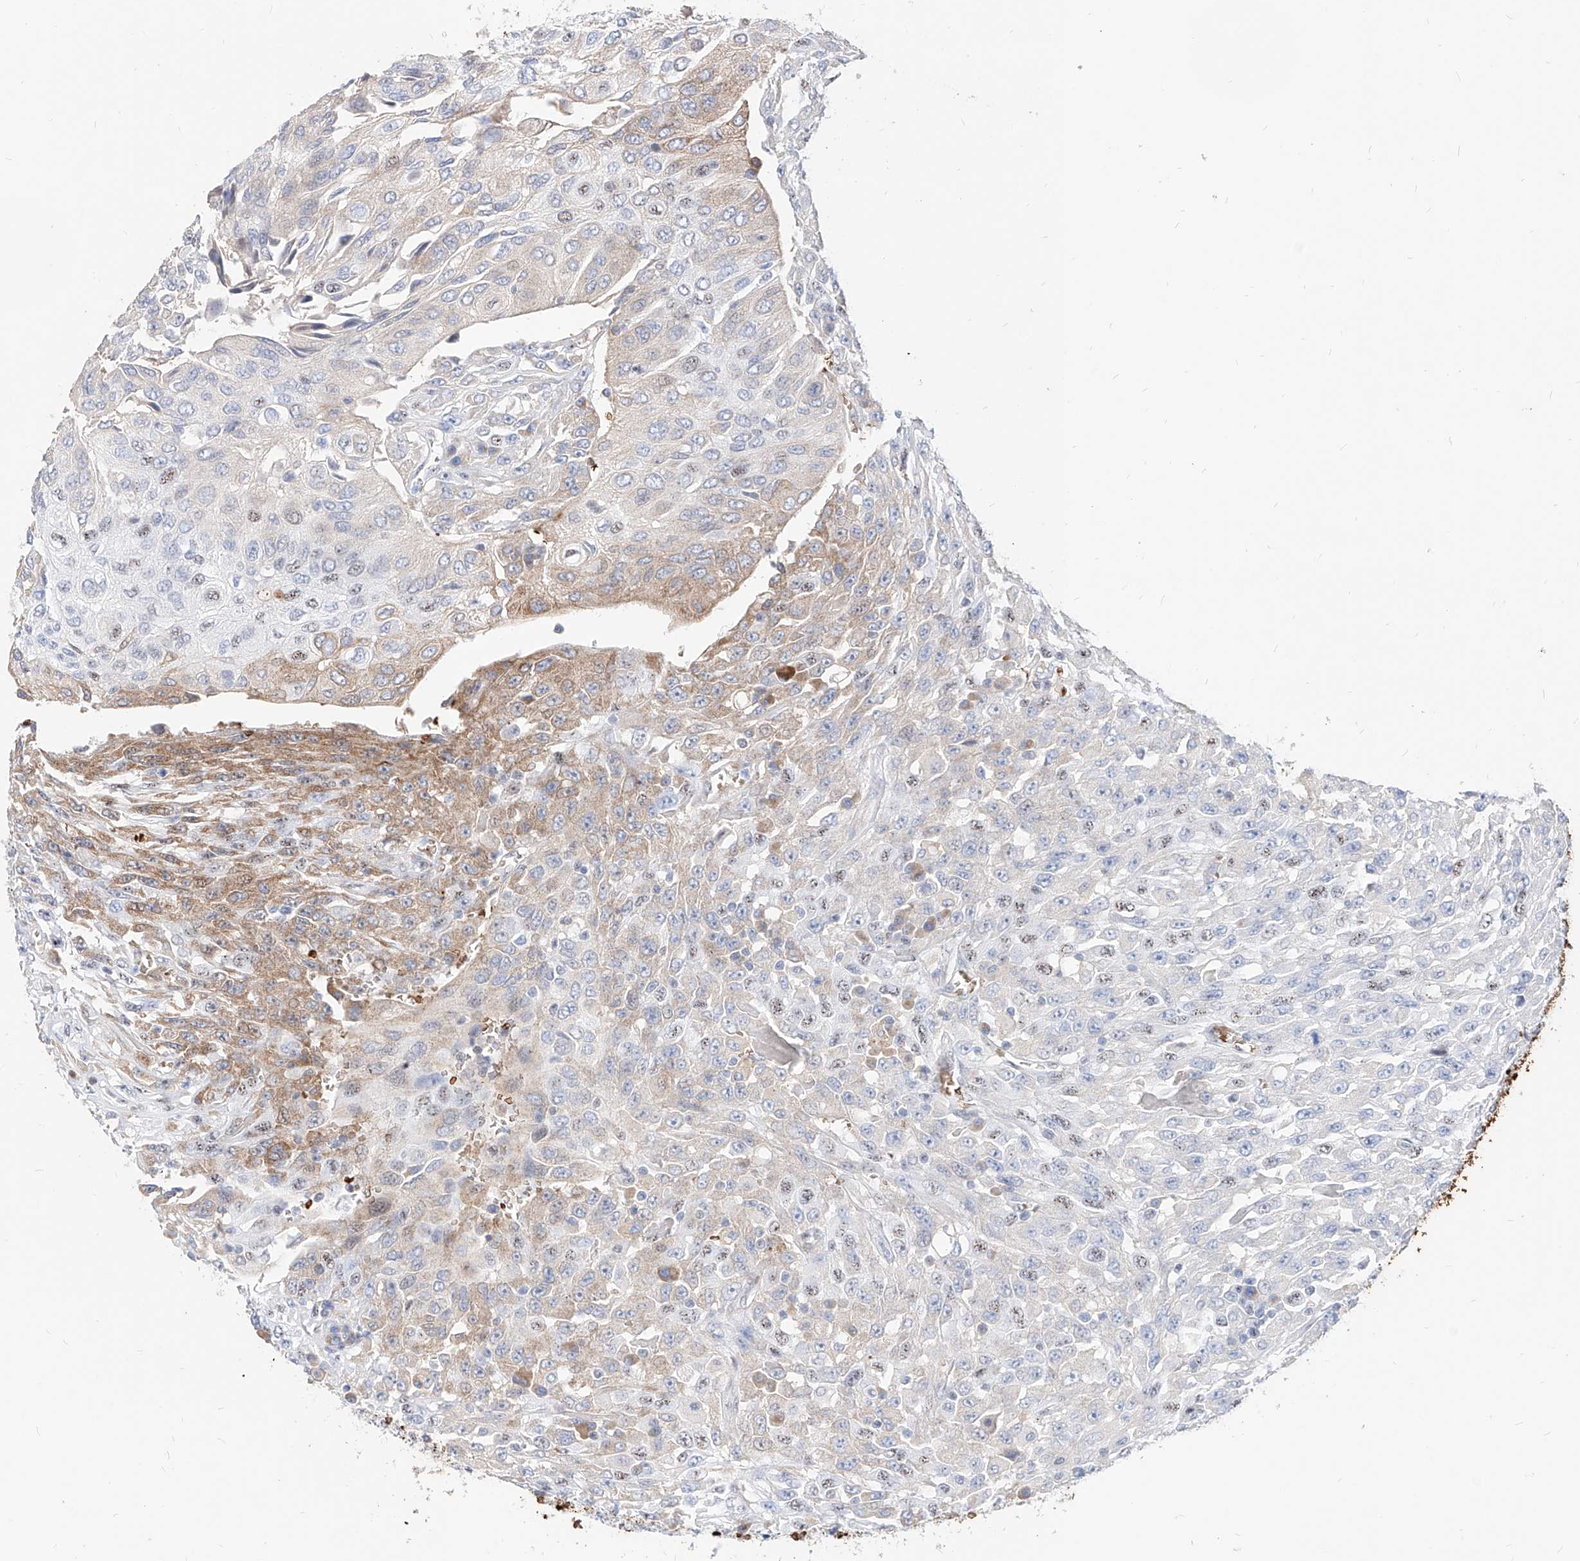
{"staining": {"intensity": "weak", "quantity": "25%-75%", "location": "nuclear"}, "tissue": "urothelial cancer", "cell_type": "Tumor cells", "image_type": "cancer", "snomed": [{"axis": "morphology", "description": "Urothelial carcinoma, High grade"}, {"axis": "topography", "description": "Urinary bladder"}], "caption": "Tumor cells reveal low levels of weak nuclear positivity in about 25%-75% of cells in human urothelial cancer.", "gene": "ZFP42", "patient": {"sex": "male", "age": 66}}